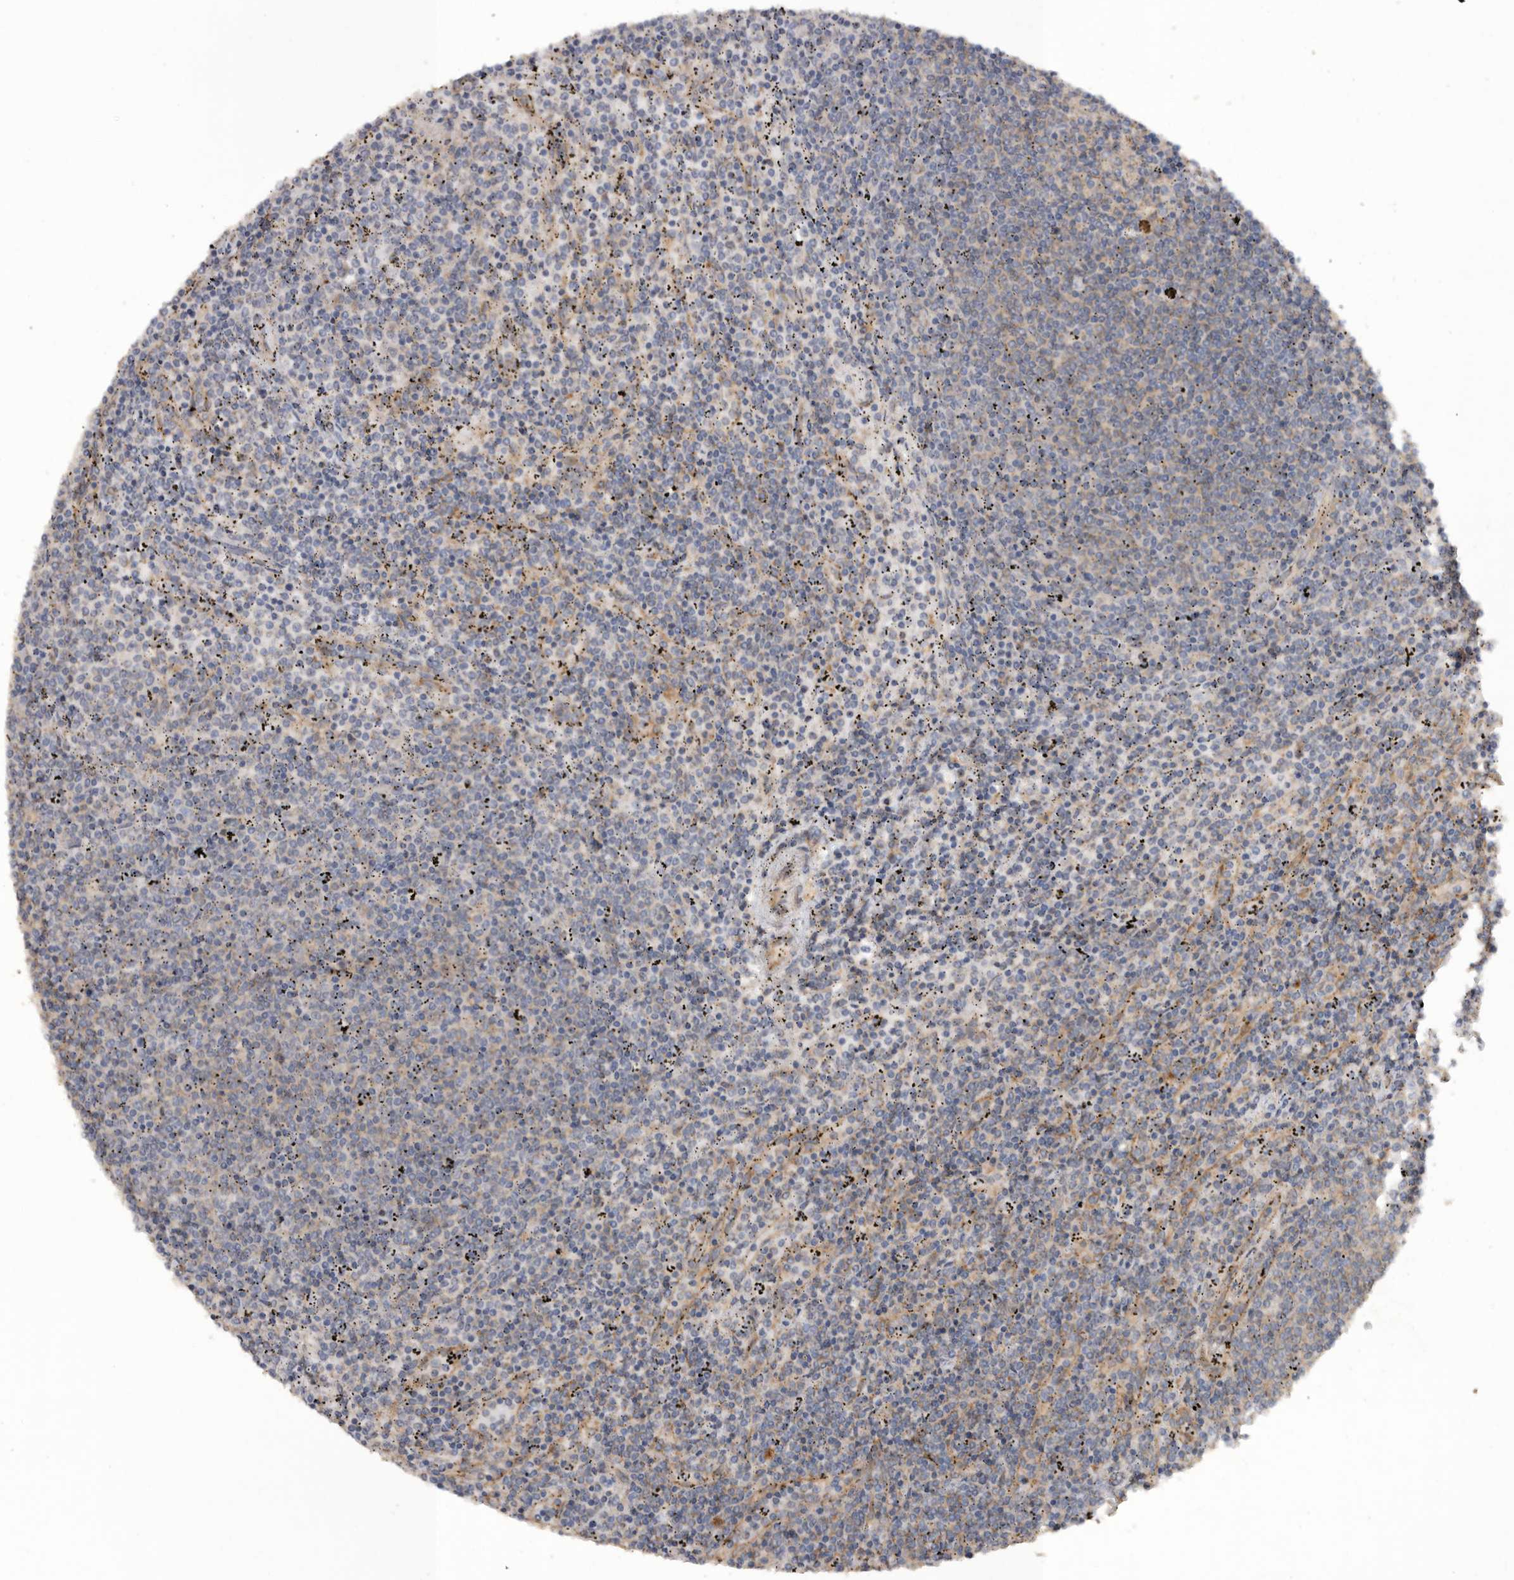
{"staining": {"intensity": "weak", "quantity": "<25%", "location": "cytoplasmic/membranous"}, "tissue": "lymphoma", "cell_type": "Tumor cells", "image_type": "cancer", "snomed": [{"axis": "morphology", "description": "Malignant lymphoma, non-Hodgkin's type, Low grade"}, {"axis": "topography", "description": "Spleen"}], "caption": "High magnification brightfield microscopy of malignant lymphoma, non-Hodgkin's type (low-grade) stained with DAB (brown) and counterstained with hematoxylin (blue): tumor cells show no significant expression.", "gene": "PODXL2", "patient": {"sex": "female", "age": 50}}